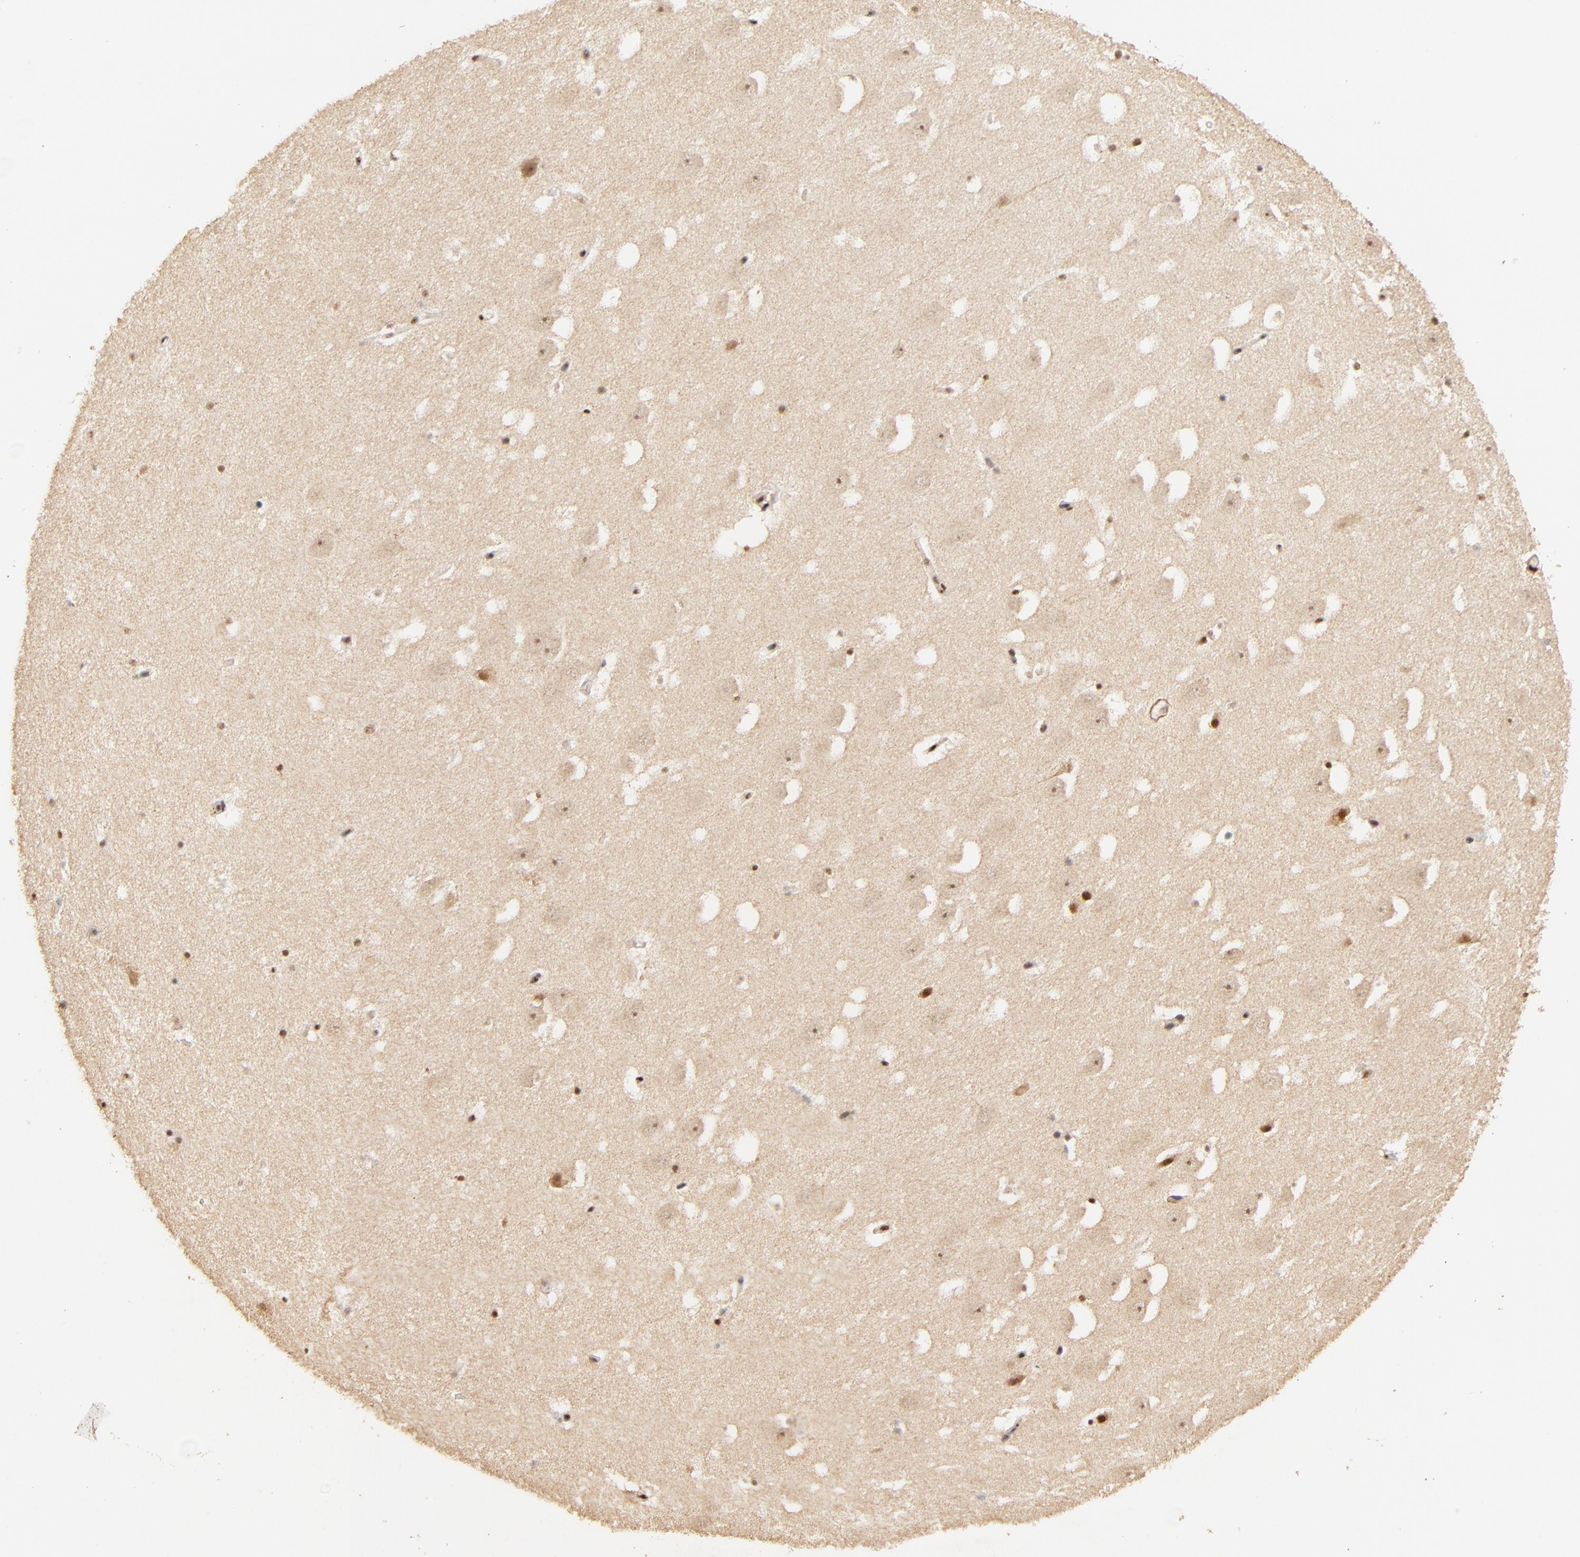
{"staining": {"intensity": "strong", "quantity": ">75%", "location": "nuclear"}, "tissue": "hippocampus", "cell_type": "Glial cells", "image_type": "normal", "snomed": [{"axis": "morphology", "description": "Normal tissue, NOS"}, {"axis": "topography", "description": "Hippocampus"}], "caption": "IHC image of normal hippocampus stained for a protein (brown), which exhibits high levels of strong nuclear expression in about >75% of glial cells.", "gene": "MED12", "patient": {"sex": "male", "age": 45}}